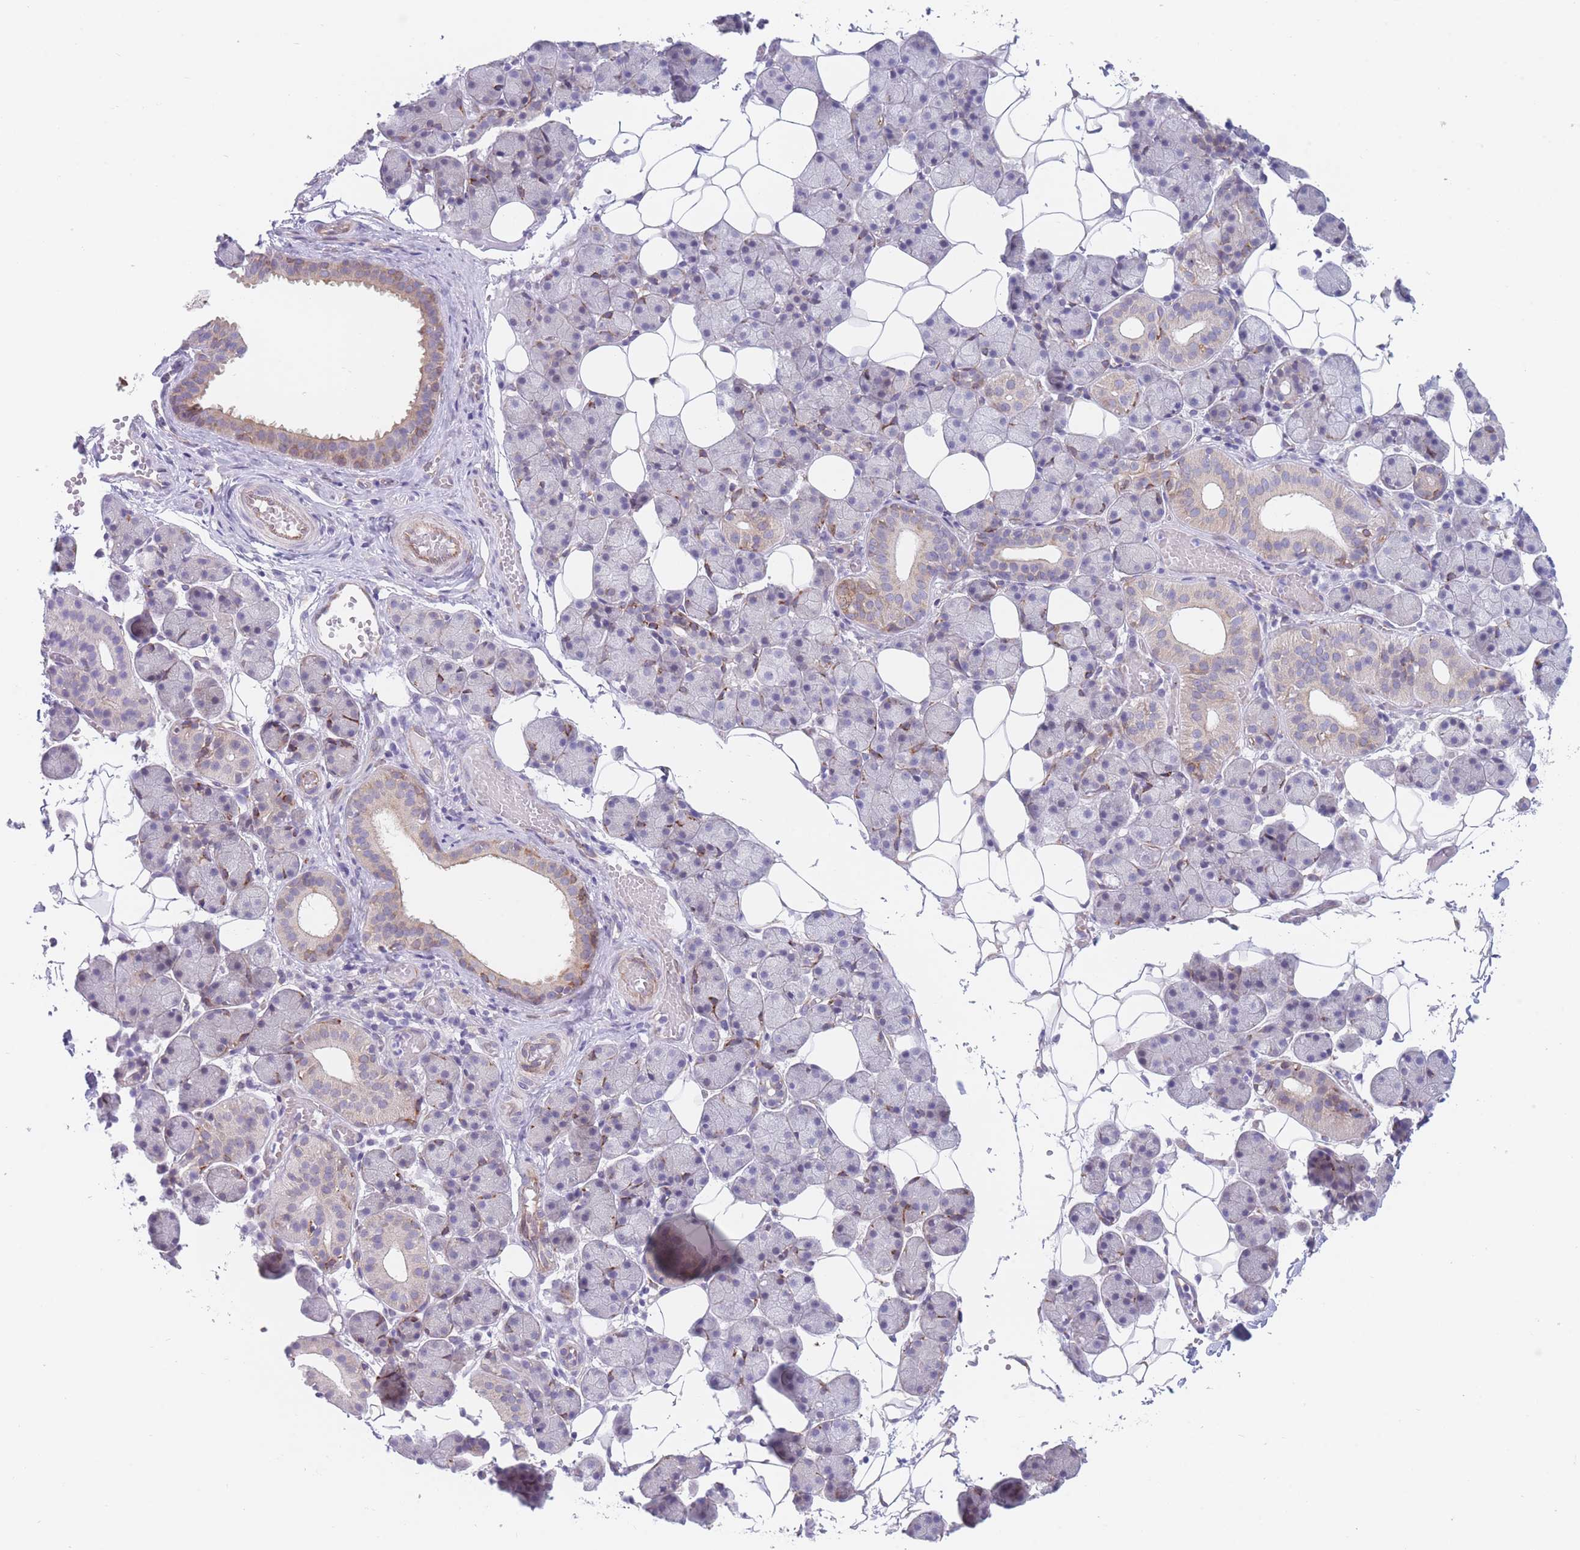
{"staining": {"intensity": "weak", "quantity": "<25%", "location": "cytoplasmic/membranous"}, "tissue": "salivary gland", "cell_type": "Glandular cells", "image_type": "normal", "snomed": [{"axis": "morphology", "description": "Normal tissue, NOS"}, {"axis": "topography", "description": "Salivary gland"}], "caption": "Glandular cells show no significant protein expression in benign salivary gland. (Immunohistochemistry, brightfield microscopy, high magnification).", "gene": "AK9", "patient": {"sex": "female", "age": 33}}